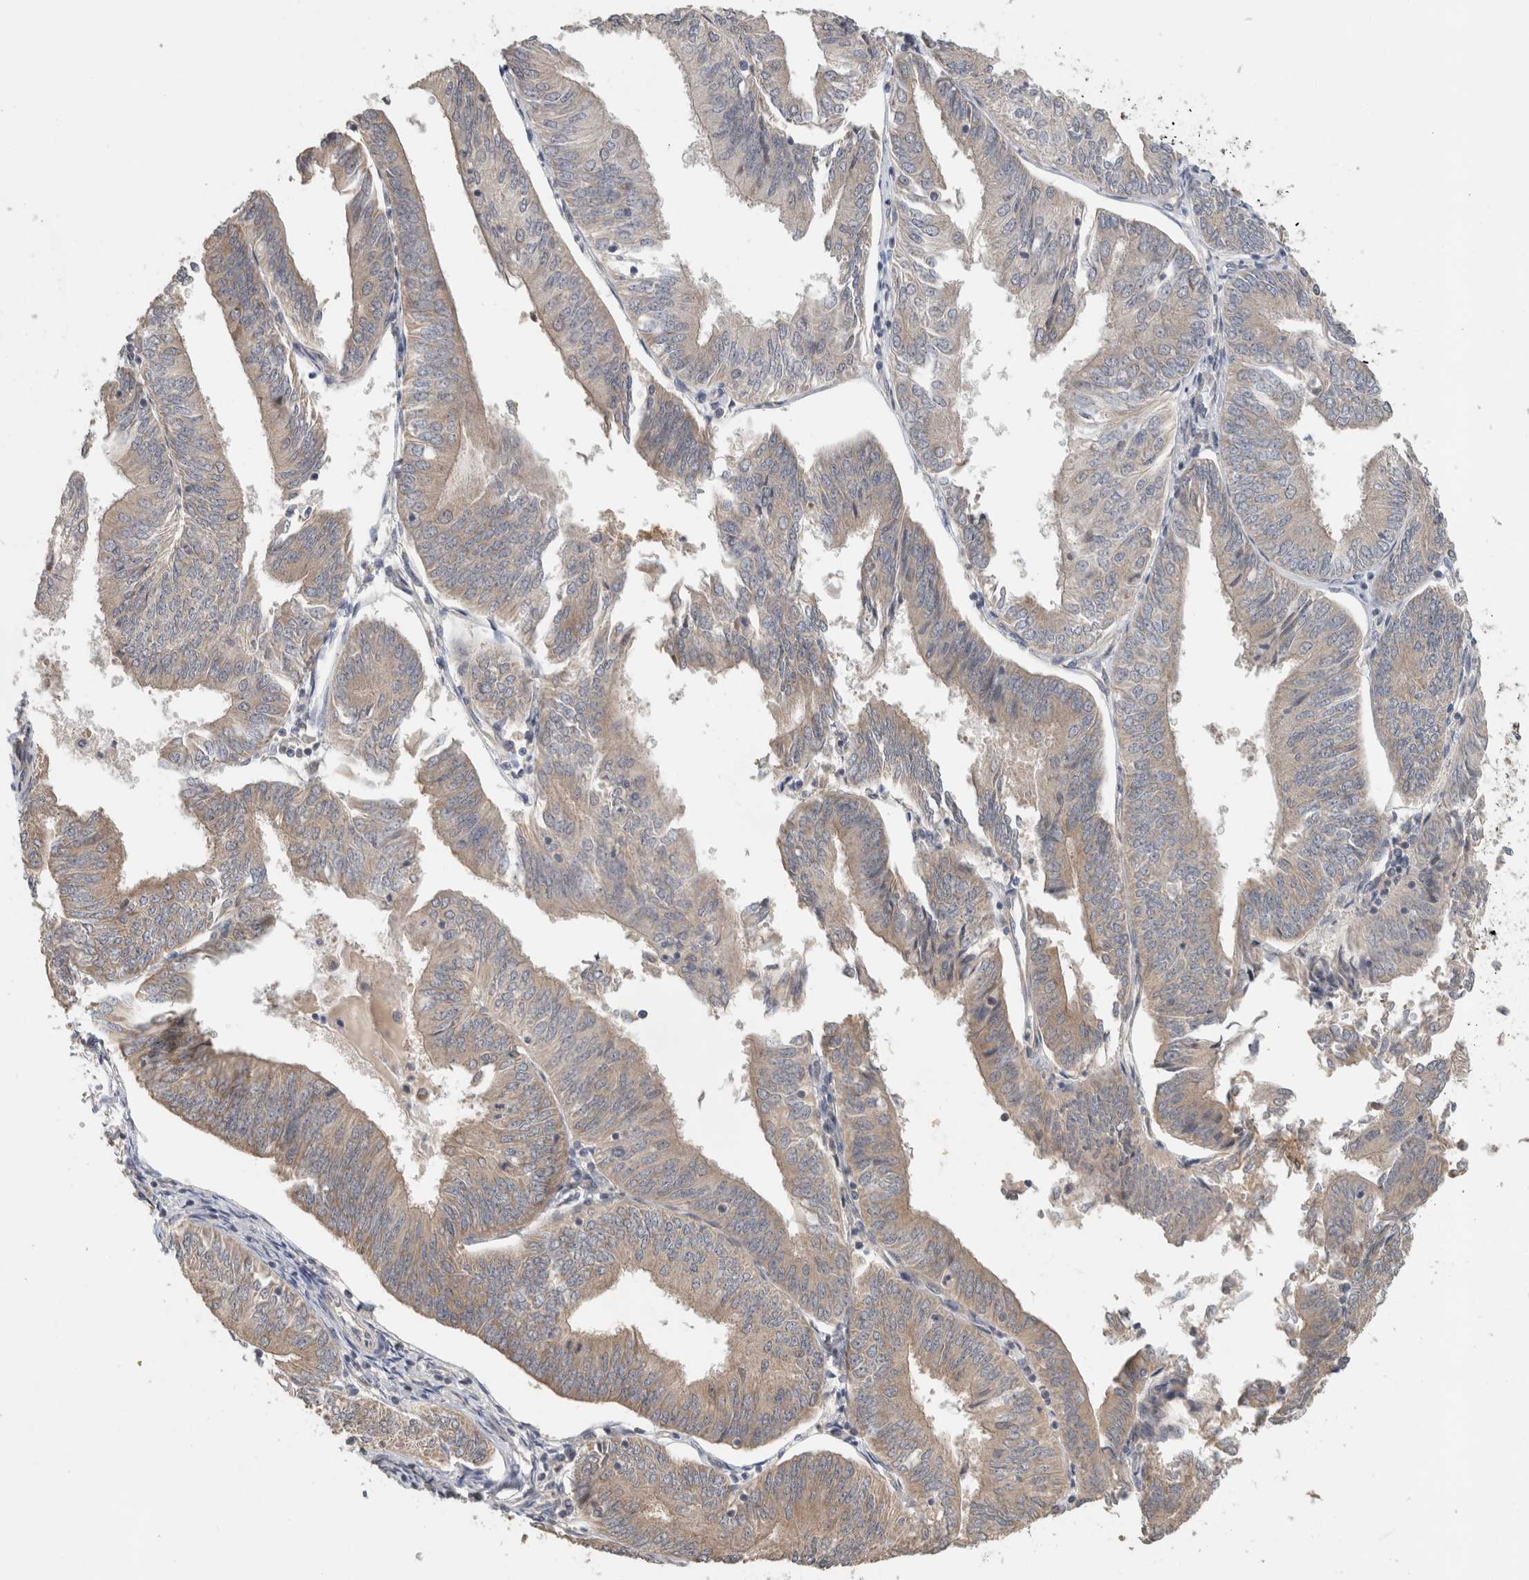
{"staining": {"intensity": "moderate", "quantity": "25%-75%", "location": "cytoplasmic/membranous"}, "tissue": "endometrial cancer", "cell_type": "Tumor cells", "image_type": "cancer", "snomed": [{"axis": "morphology", "description": "Adenocarcinoma, NOS"}, {"axis": "topography", "description": "Endometrium"}], "caption": "An image of human endometrial adenocarcinoma stained for a protein displays moderate cytoplasmic/membranous brown staining in tumor cells.", "gene": "PUM1", "patient": {"sex": "female", "age": 58}}